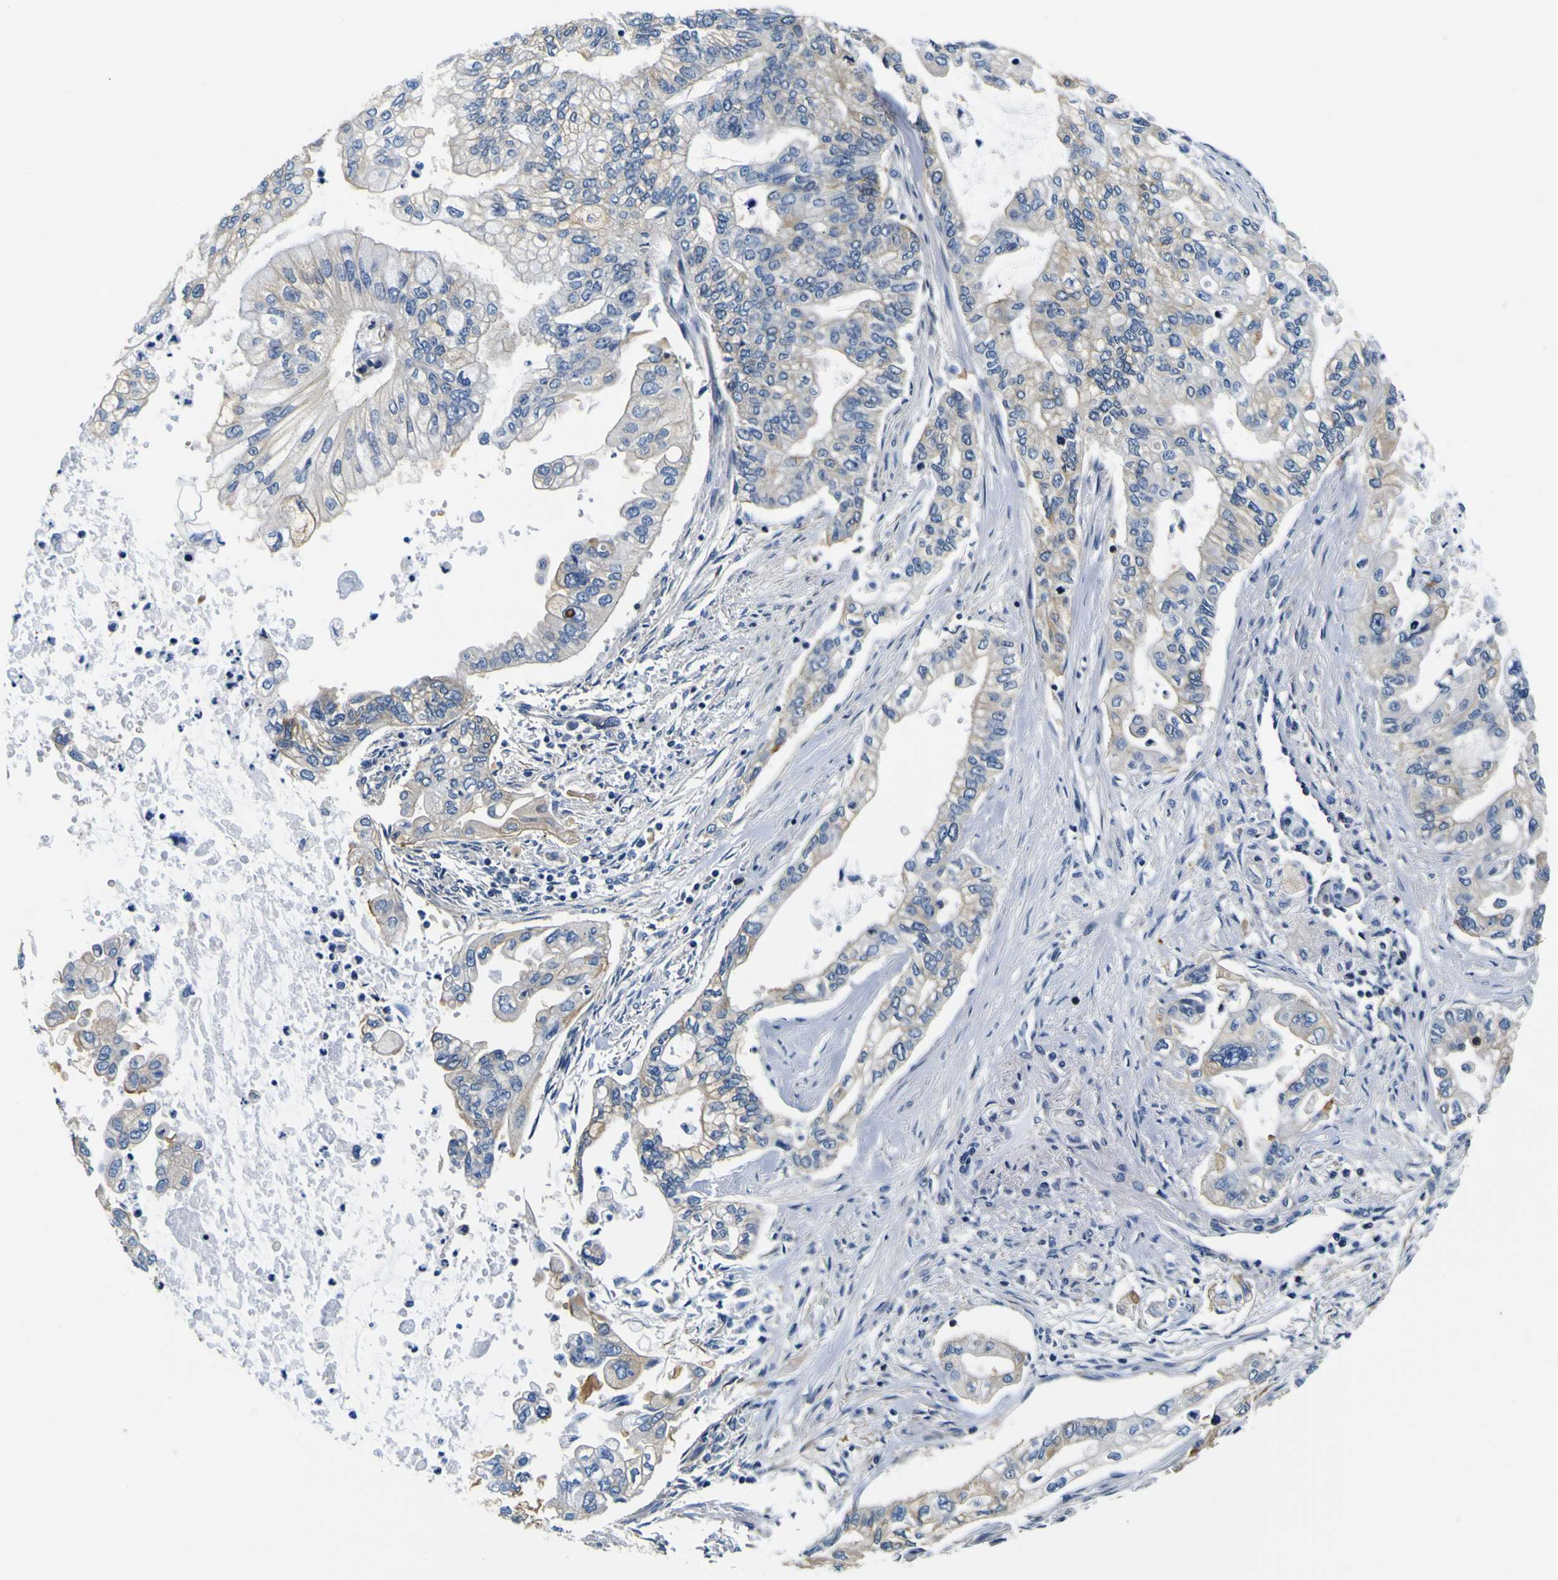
{"staining": {"intensity": "moderate", "quantity": "<25%", "location": "cytoplasmic/membranous"}, "tissue": "pancreatic cancer", "cell_type": "Tumor cells", "image_type": "cancer", "snomed": [{"axis": "morphology", "description": "Normal tissue, NOS"}, {"axis": "topography", "description": "Pancreas"}], "caption": "Tumor cells exhibit moderate cytoplasmic/membranous expression in about <25% of cells in pancreatic cancer.", "gene": "TUBA1B", "patient": {"sex": "male", "age": 42}}